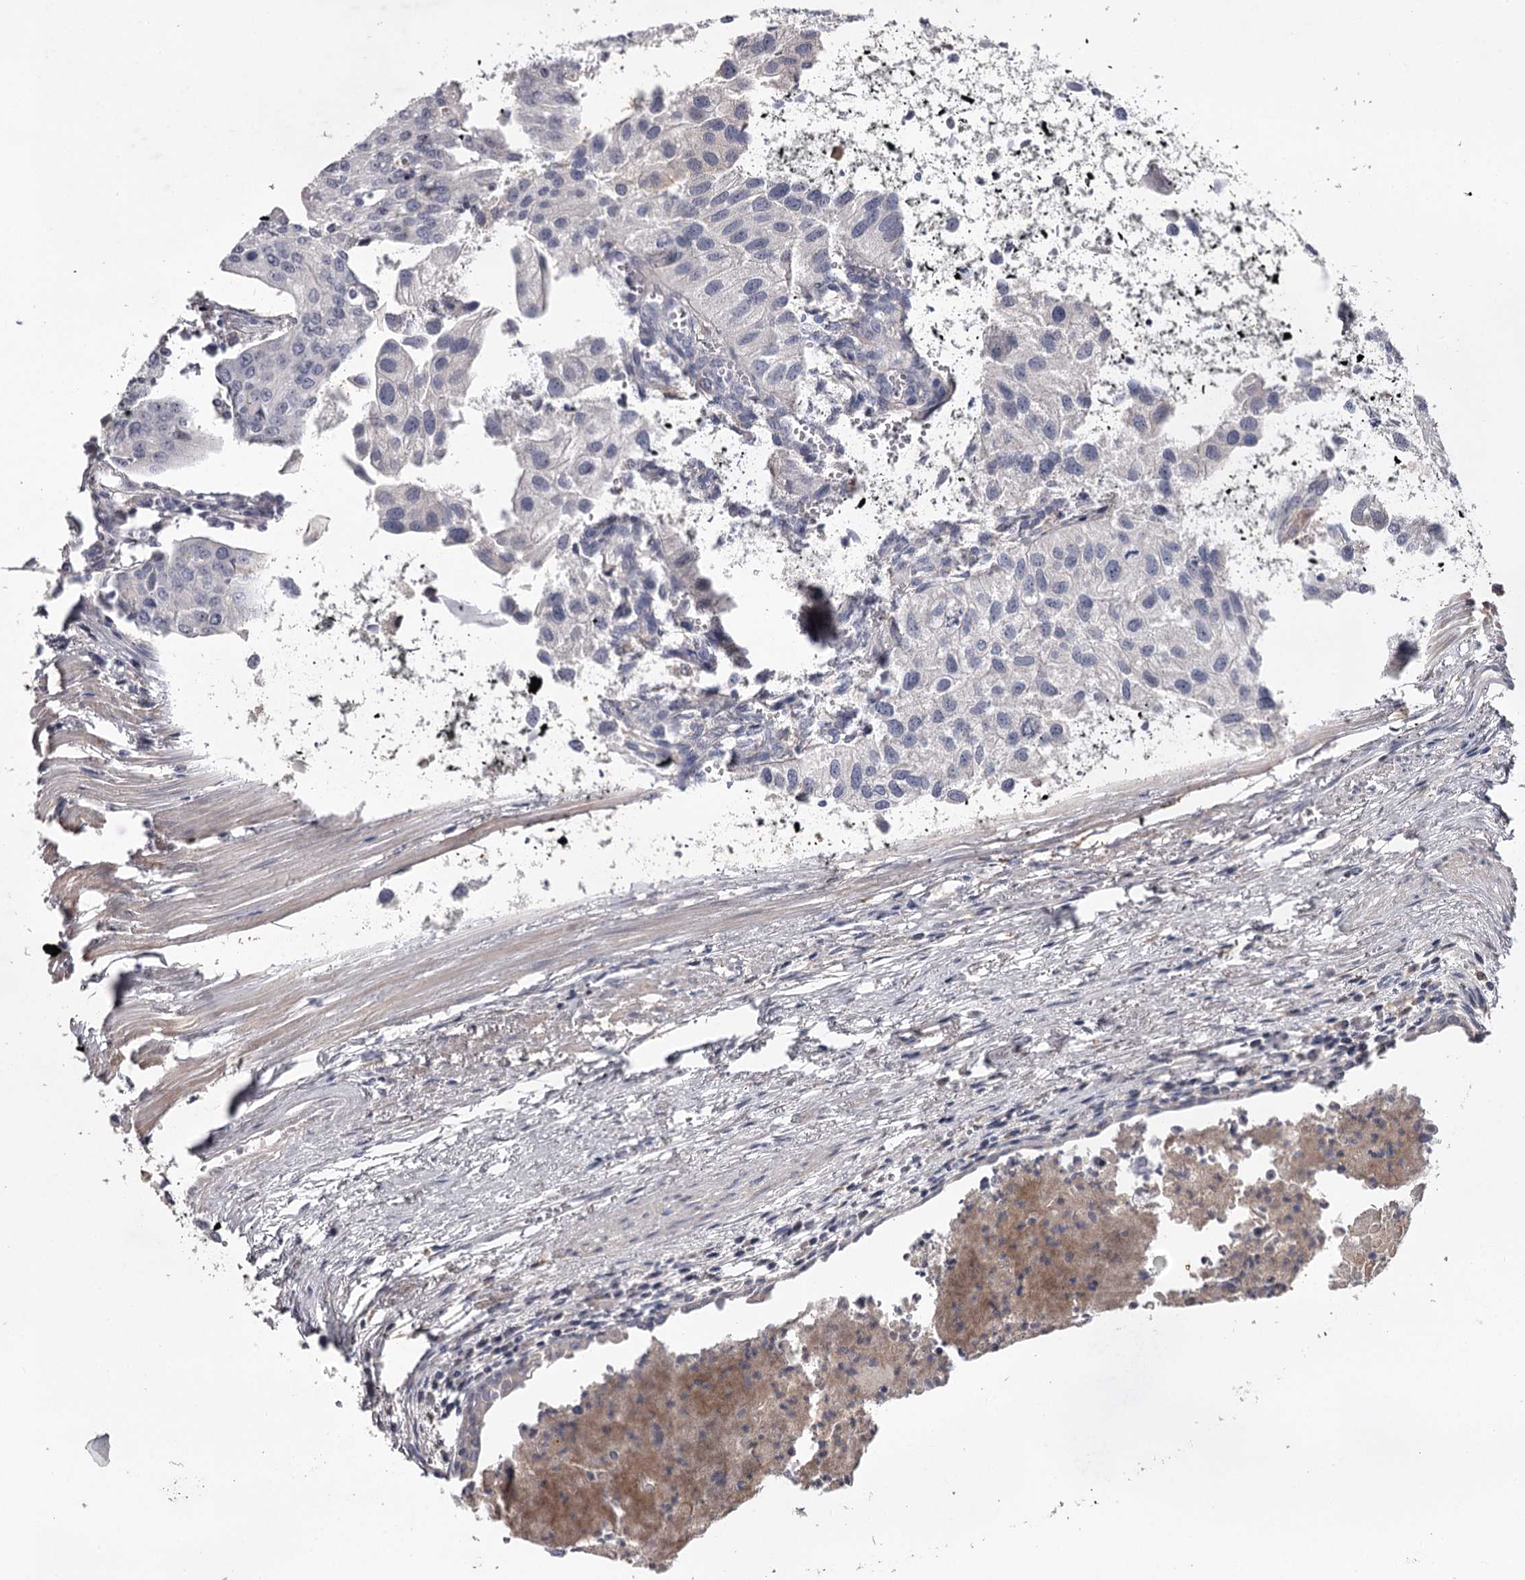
{"staining": {"intensity": "negative", "quantity": "none", "location": "none"}, "tissue": "urothelial cancer", "cell_type": "Tumor cells", "image_type": "cancer", "snomed": [{"axis": "morphology", "description": "Urothelial carcinoma, High grade"}, {"axis": "topography", "description": "Urinary bladder"}], "caption": "The immunohistochemistry (IHC) image has no significant positivity in tumor cells of urothelial cancer tissue. (Immunohistochemistry (ihc), brightfield microscopy, high magnification).", "gene": "FDXACB1", "patient": {"sex": "female", "age": 85}}